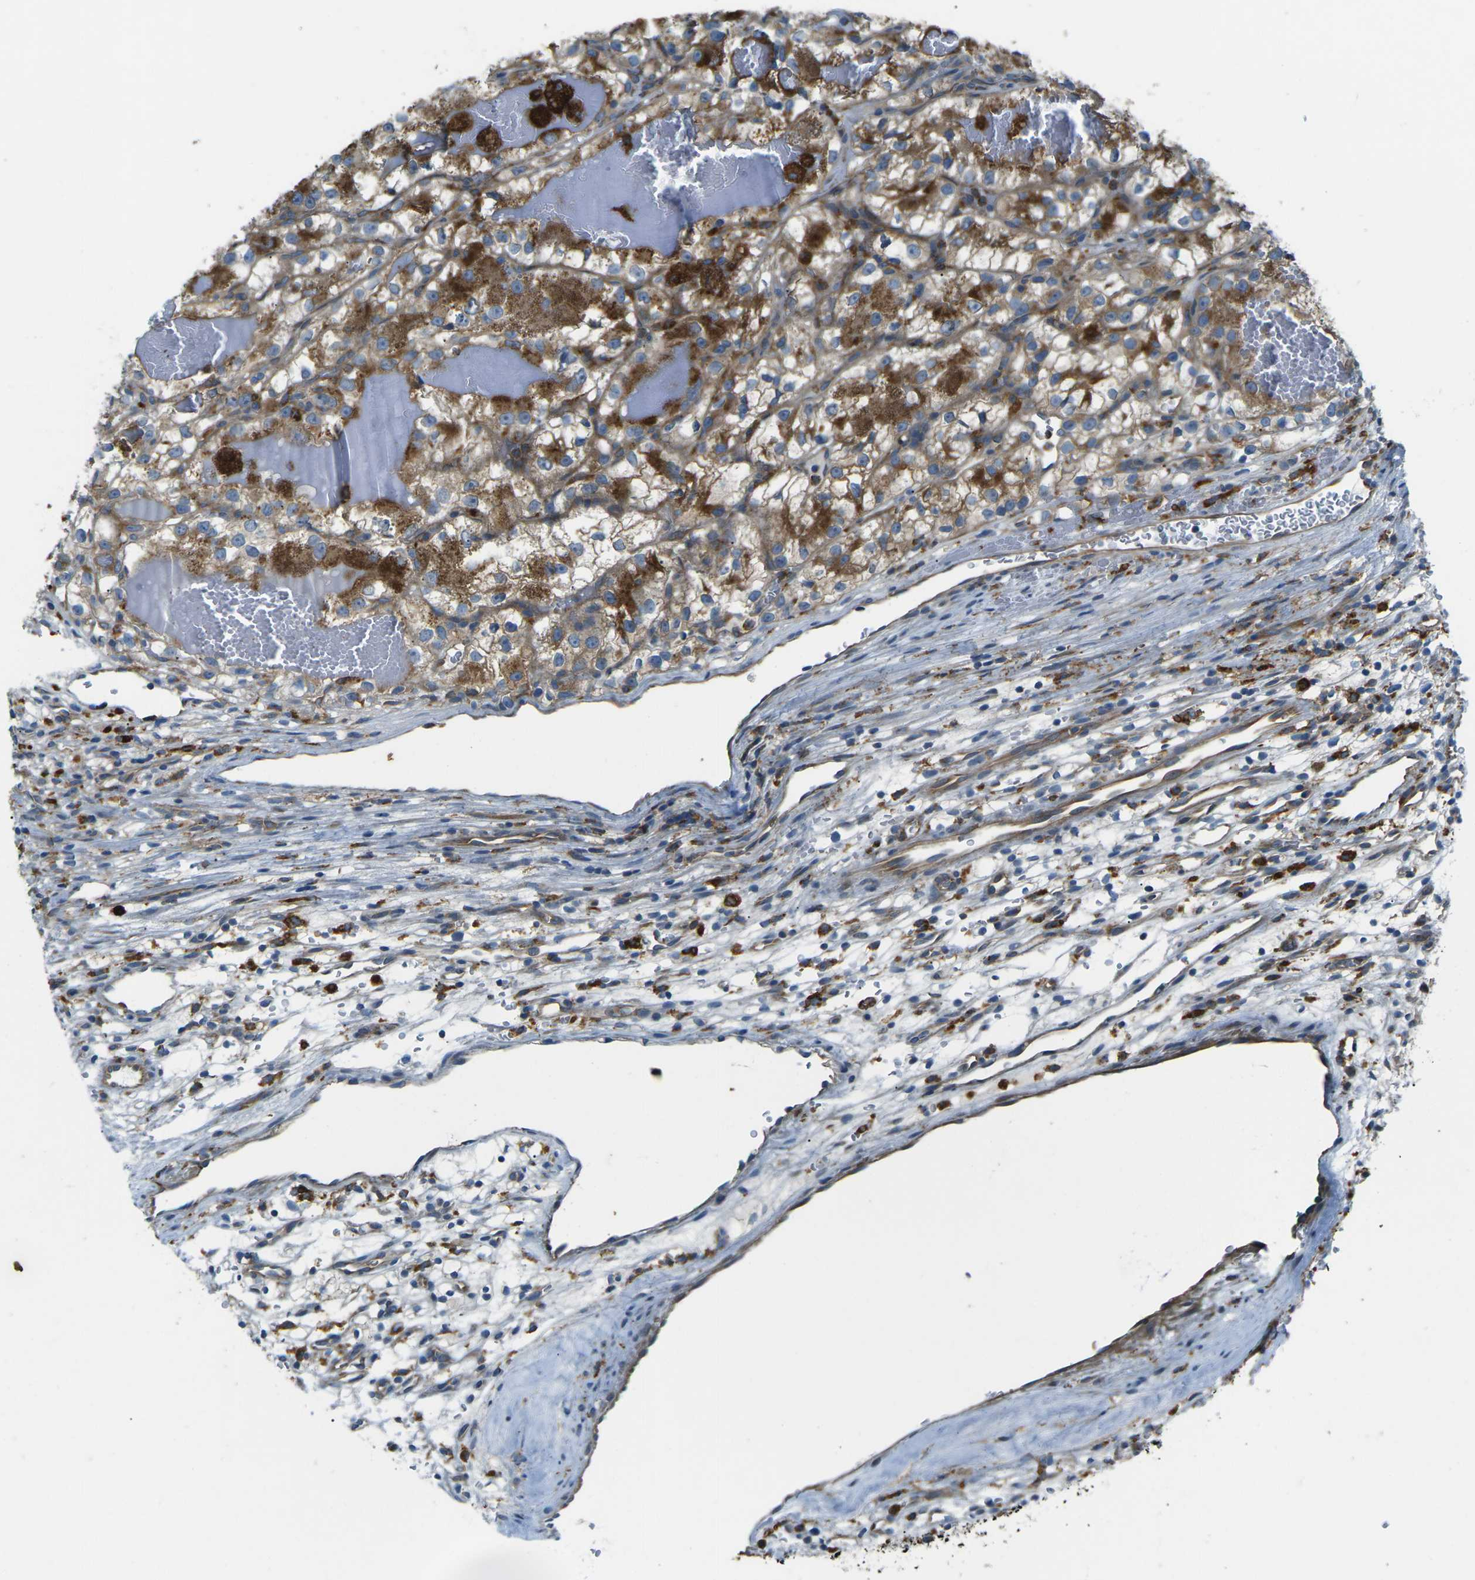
{"staining": {"intensity": "strong", "quantity": "25%-75%", "location": "cytoplasmic/membranous"}, "tissue": "renal cancer", "cell_type": "Tumor cells", "image_type": "cancer", "snomed": [{"axis": "morphology", "description": "Adenocarcinoma, NOS"}, {"axis": "topography", "description": "Kidney"}], "caption": "Protein analysis of renal cancer tissue reveals strong cytoplasmic/membranous positivity in approximately 25%-75% of tumor cells.", "gene": "CDK17", "patient": {"sex": "female", "age": 57}}